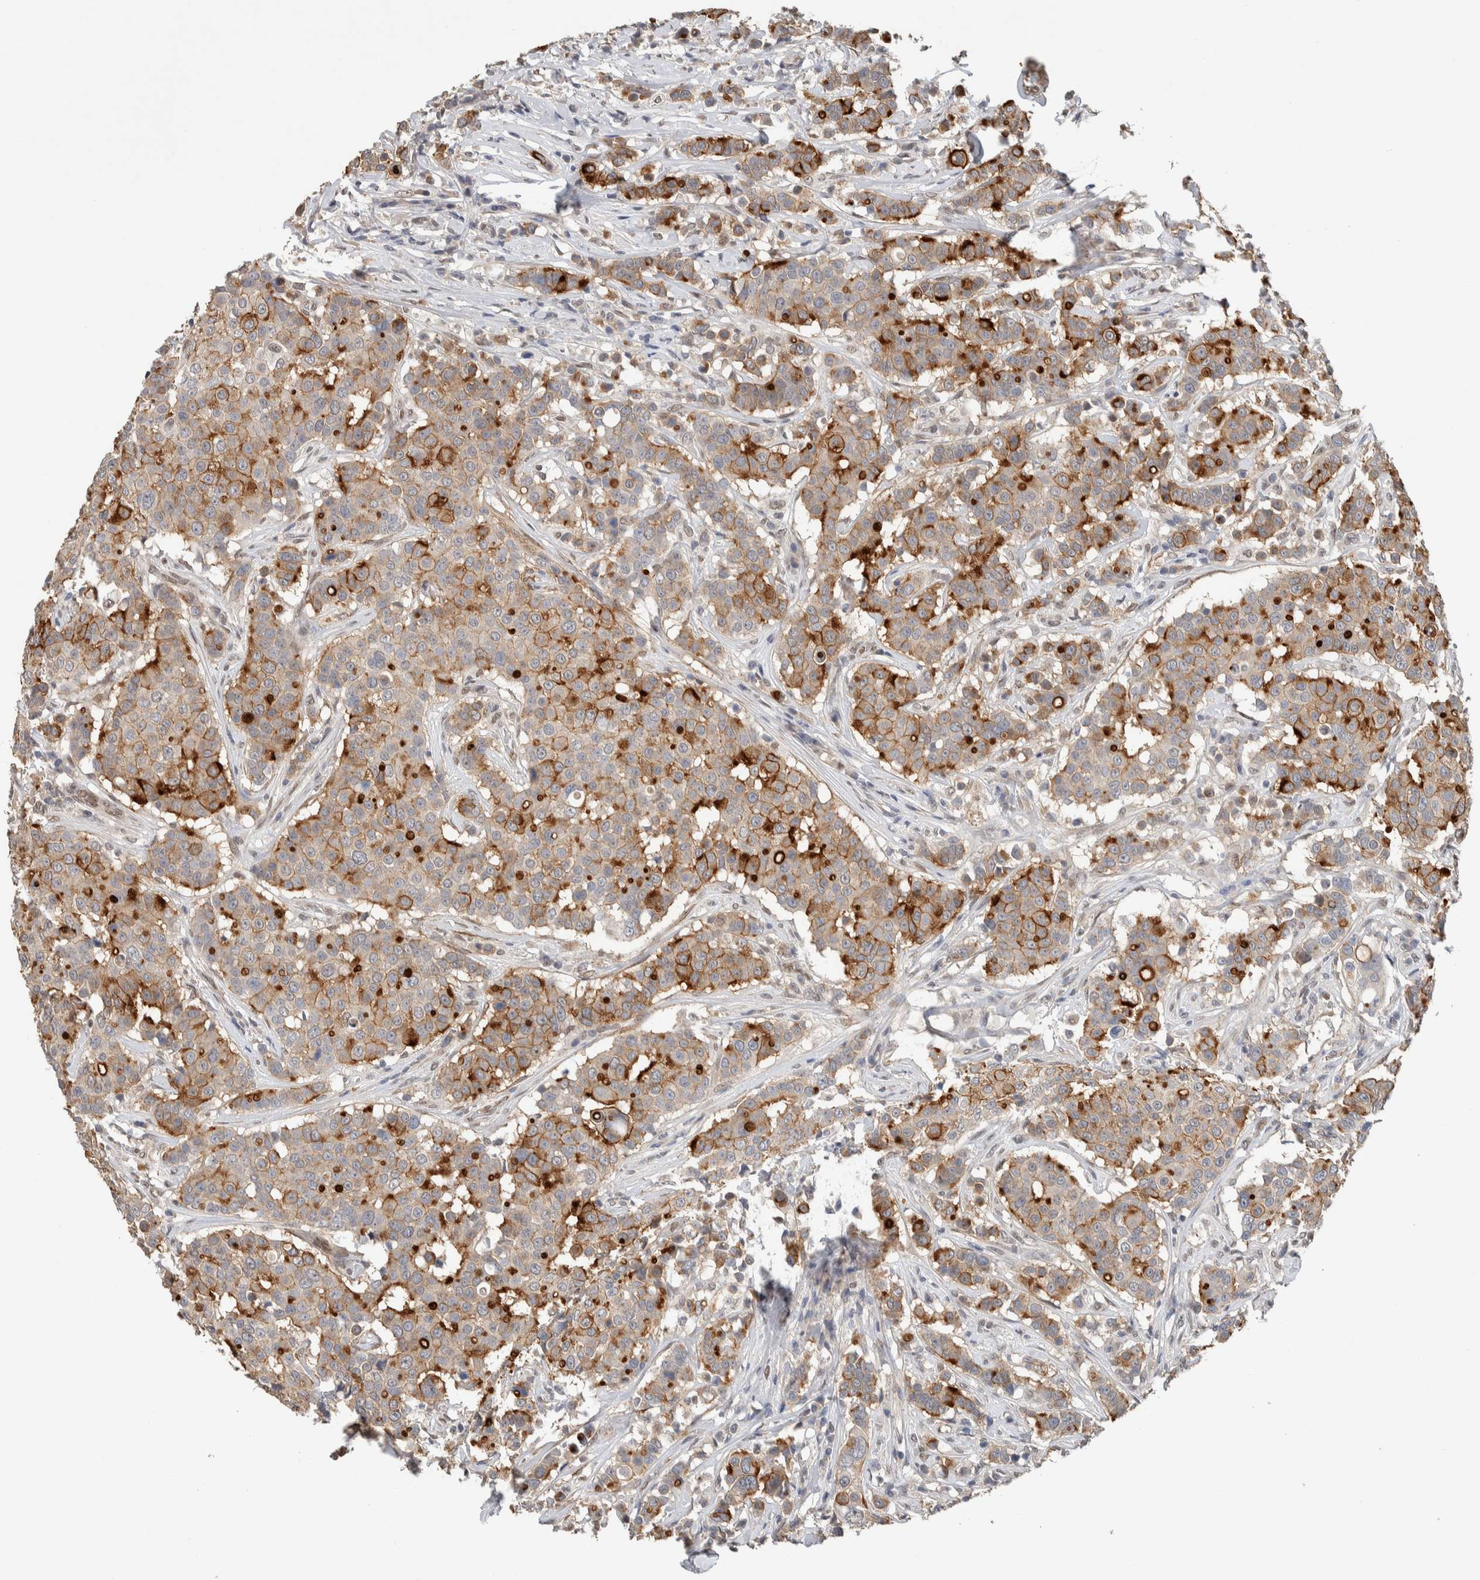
{"staining": {"intensity": "strong", "quantity": ">75%", "location": "cytoplasmic/membranous"}, "tissue": "breast cancer", "cell_type": "Tumor cells", "image_type": "cancer", "snomed": [{"axis": "morphology", "description": "Duct carcinoma"}, {"axis": "topography", "description": "Breast"}], "caption": "Strong cytoplasmic/membranous staining is present in approximately >75% of tumor cells in breast cancer.", "gene": "CYSRT1", "patient": {"sex": "female", "age": 27}}